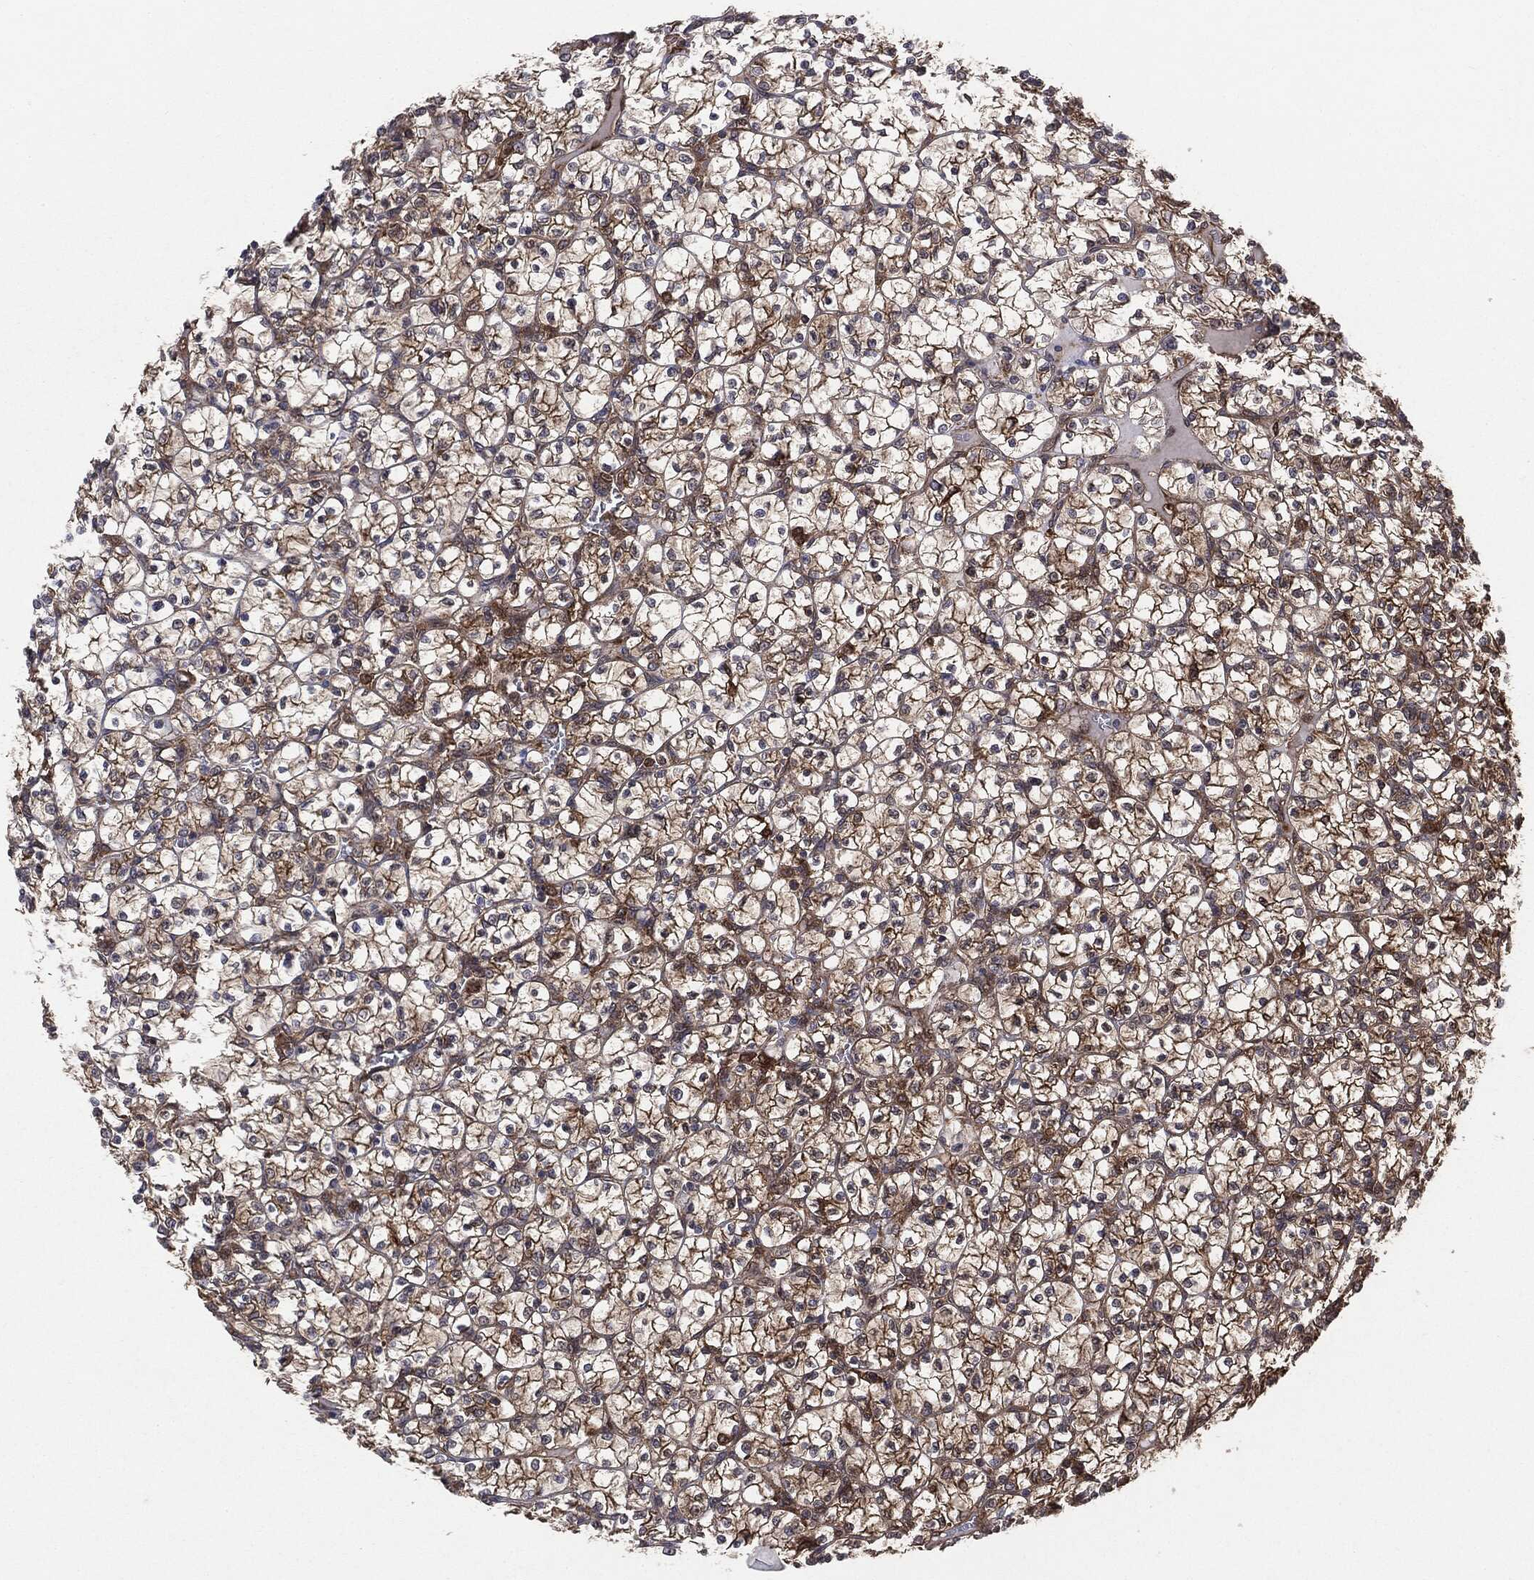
{"staining": {"intensity": "strong", "quantity": ">75%", "location": "cytoplasmic/membranous"}, "tissue": "renal cancer", "cell_type": "Tumor cells", "image_type": "cancer", "snomed": [{"axis": "morphology", "description": "Adenocarcinoma, NOS"}, {"axis": "topography", "description": "Kidney"}], "caption": "IHC of human adenocarcinoma (renal) displays high levels of strong cytoplasmic/membranous staining in about >75% of tumor cells.", "gene": "NME1", "patient": {"sex": "female", "age": 89}}